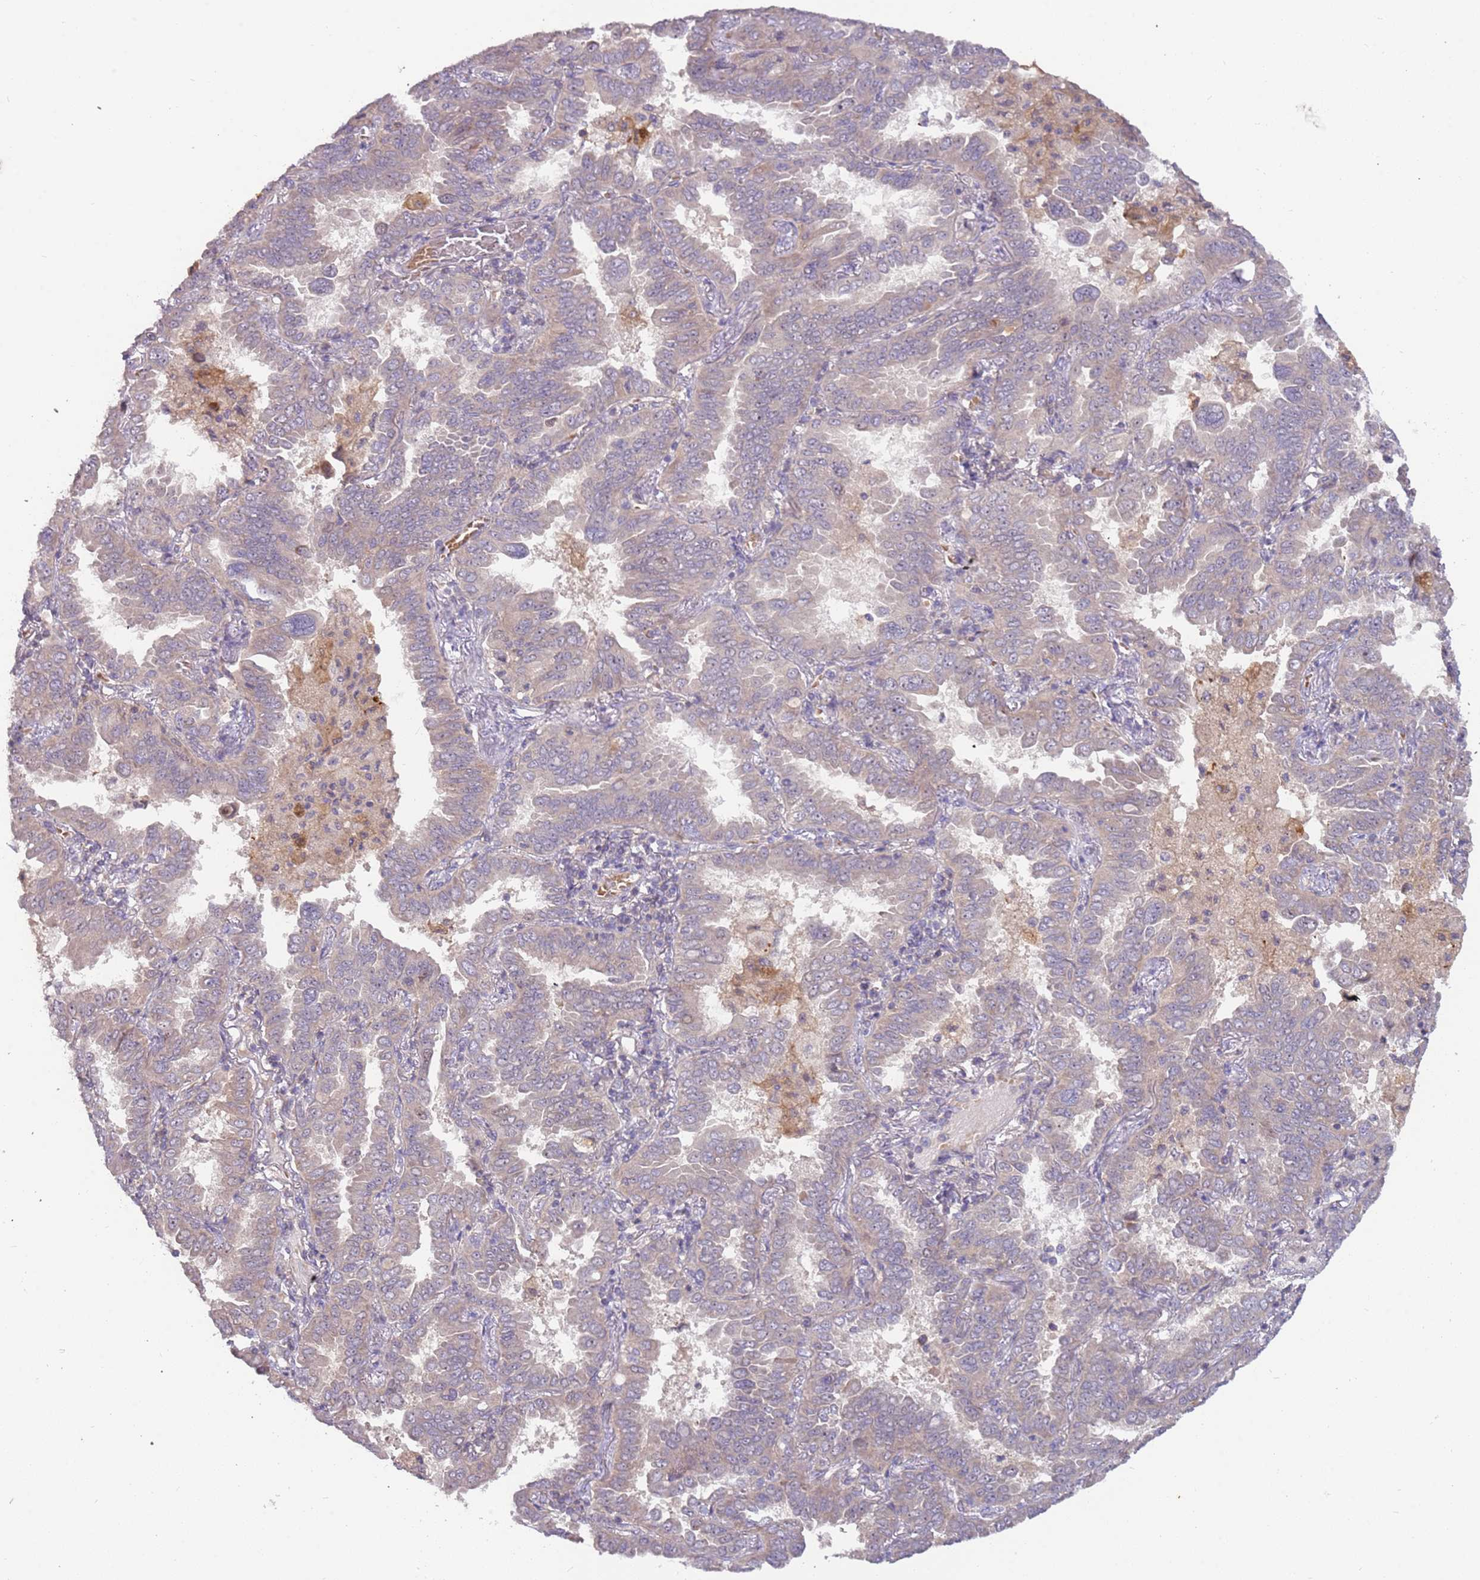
{"staining": {"intensity": "weak", "quantity": "25%-75%", "location": "cytoplasmic/membranous,nuclear"}, "tissue": "lung cancer", "cell_type": "Tumor cells", "image_type": "cancer", "snomed": [{"axis": "morphology", "description": "Adenocarcinoma, NOS"}, {"axis": "topography", "description": "Lung"}], "caption": "Weak cytoplasmic/membranous and nuclear staining for a protein is present in approximately 25%-75% of tumor cells of lung cancer using immunohistochemistry.", "gene": "TRAPPC6B", "patient": {"sex": "male", "age": 64}}